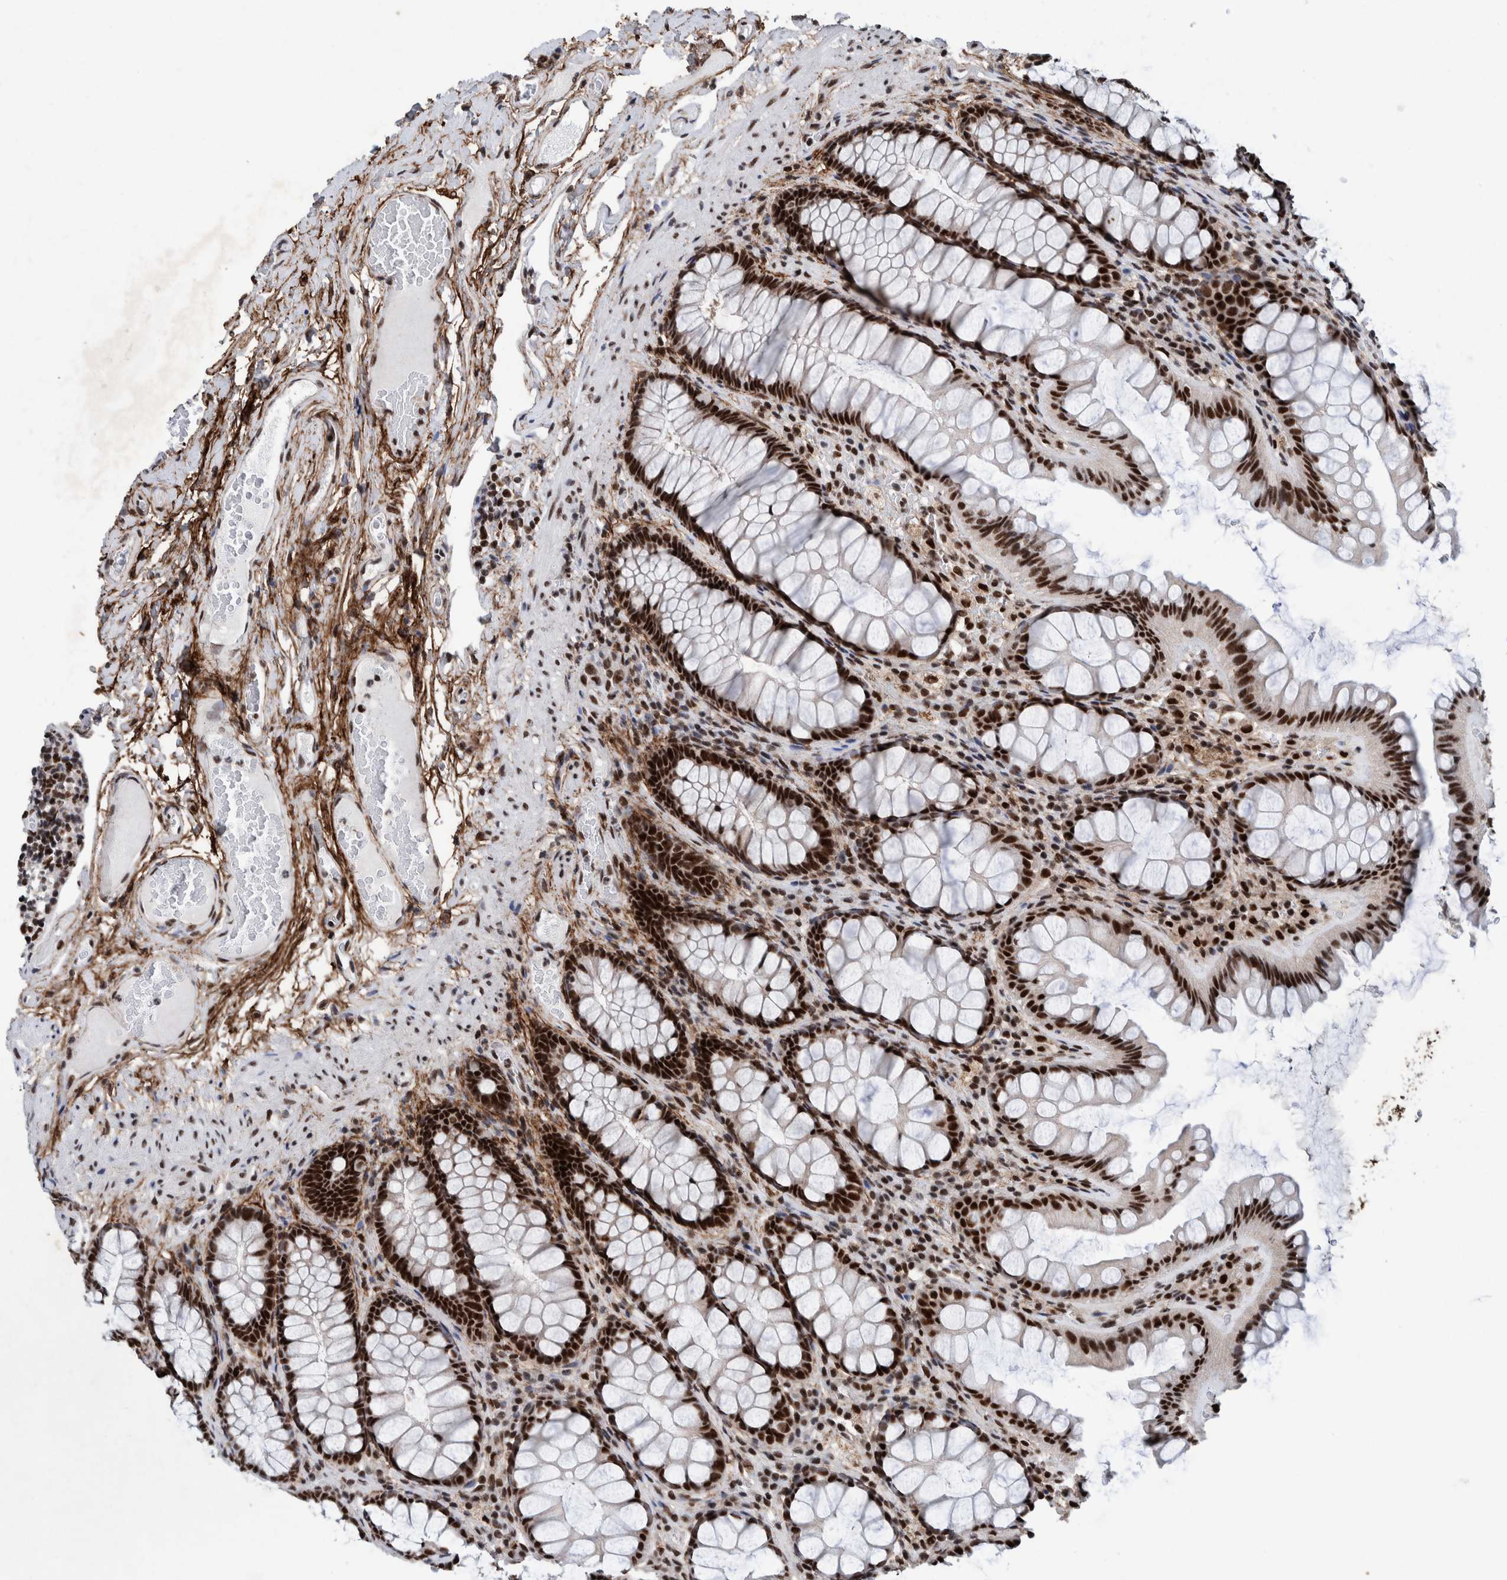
{"staining": {"intensity": "strong", "quantity": ">75%", "location": "nuclear"}, "tissue": "colon", "cell_type": "Endothelial cells", "image_type": "normal", "snomed": [{"axis": "morphology", "description": "Normal tissue, NOS"}, {"axis": "topography", "description": "Colon"}], "caption": "Immunohistochemical staining of unremarkable colon displays >75% levels of strong nuclear protein expression in approximately >75% of endothelial cells.", "gene": "TAF10", "patient": {"sex": "female", "age": 55}}